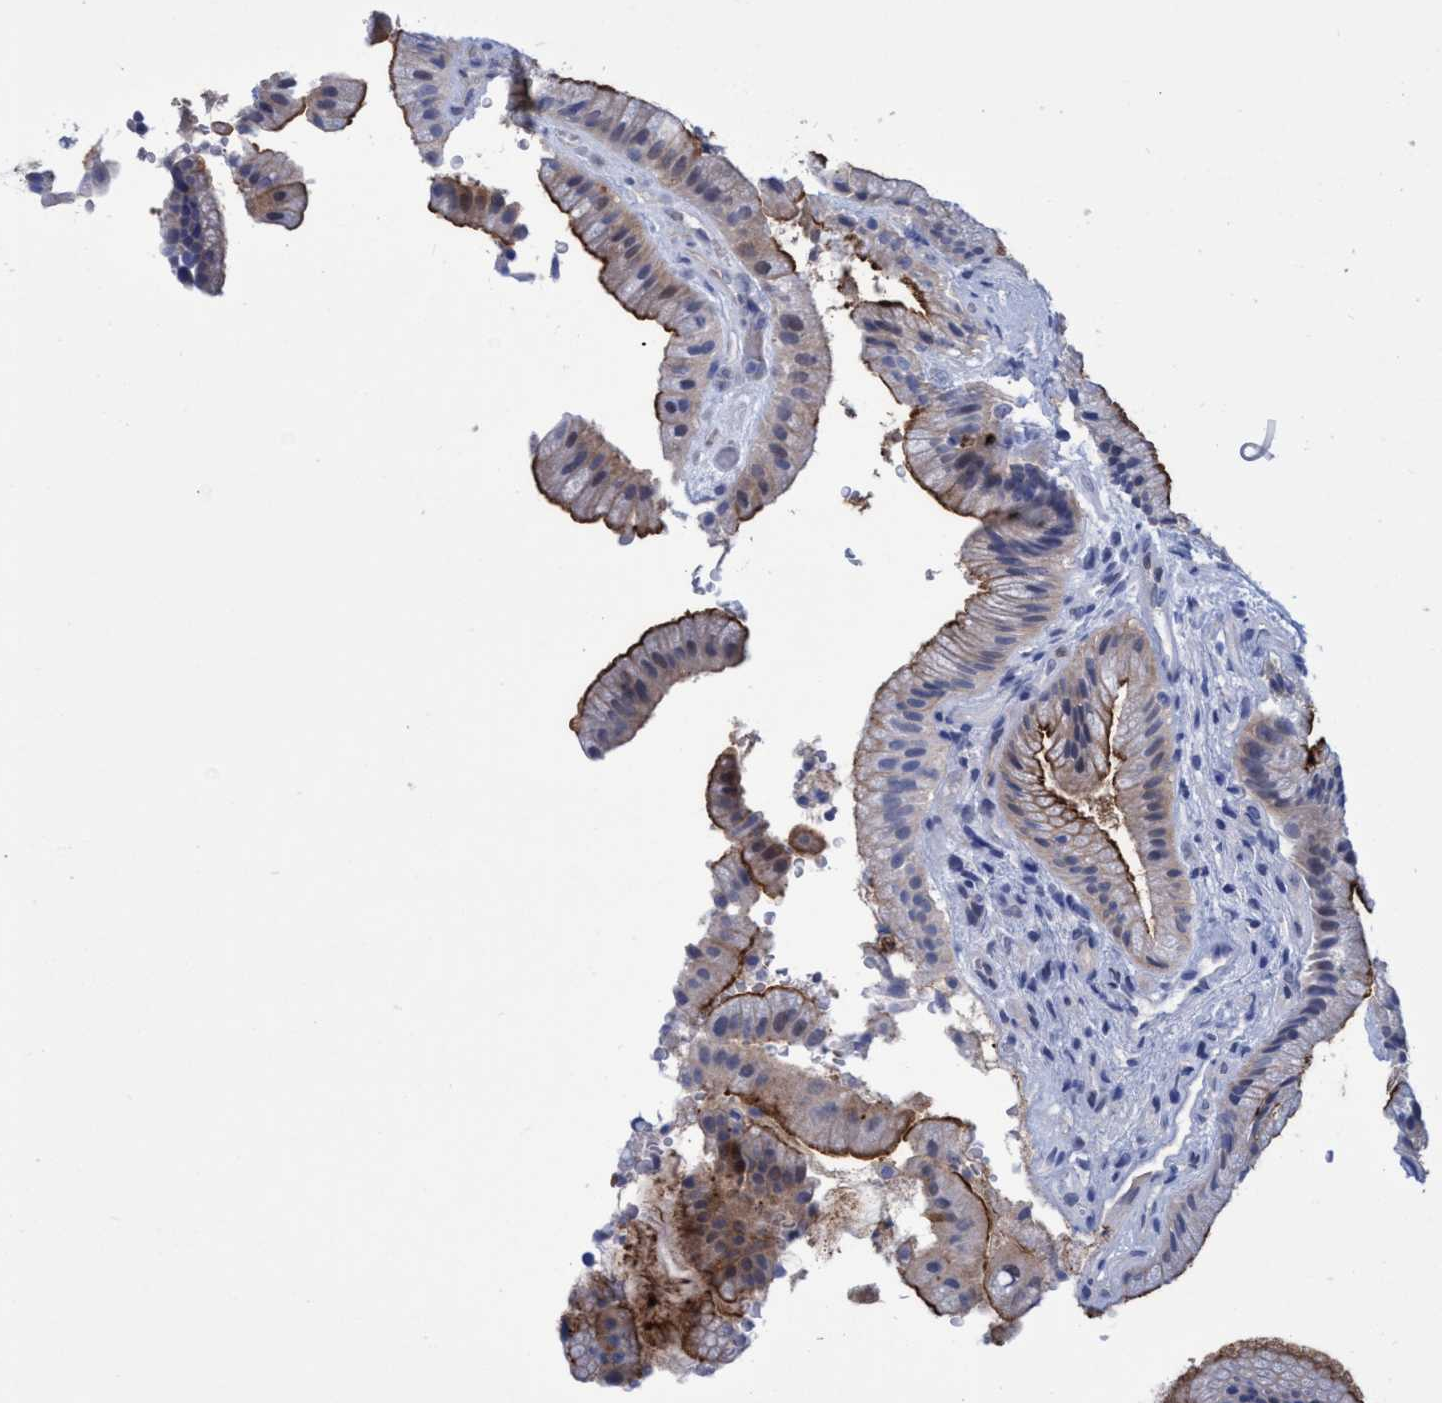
{"staining": {"intensity": "moderate", "quantity": ">75%", "location": "cytoplasmic/membranous"}, "tissue": "gallbladder", "cell_type": "Glandular cells", "image_type": "normal", "snomed": [{"axis": "morphology", "description": "Normal tissue, NOS"}, {"axis": "topography", "description": "Gallbladder"}], "caption": "Protein staining of unremarkable gallbladder displays moderate cytoplasmic/membranous expression in about >75% of glandular cells.", "gene": "R3HCC1", "patient": {"sex": "male", "age": 49}}